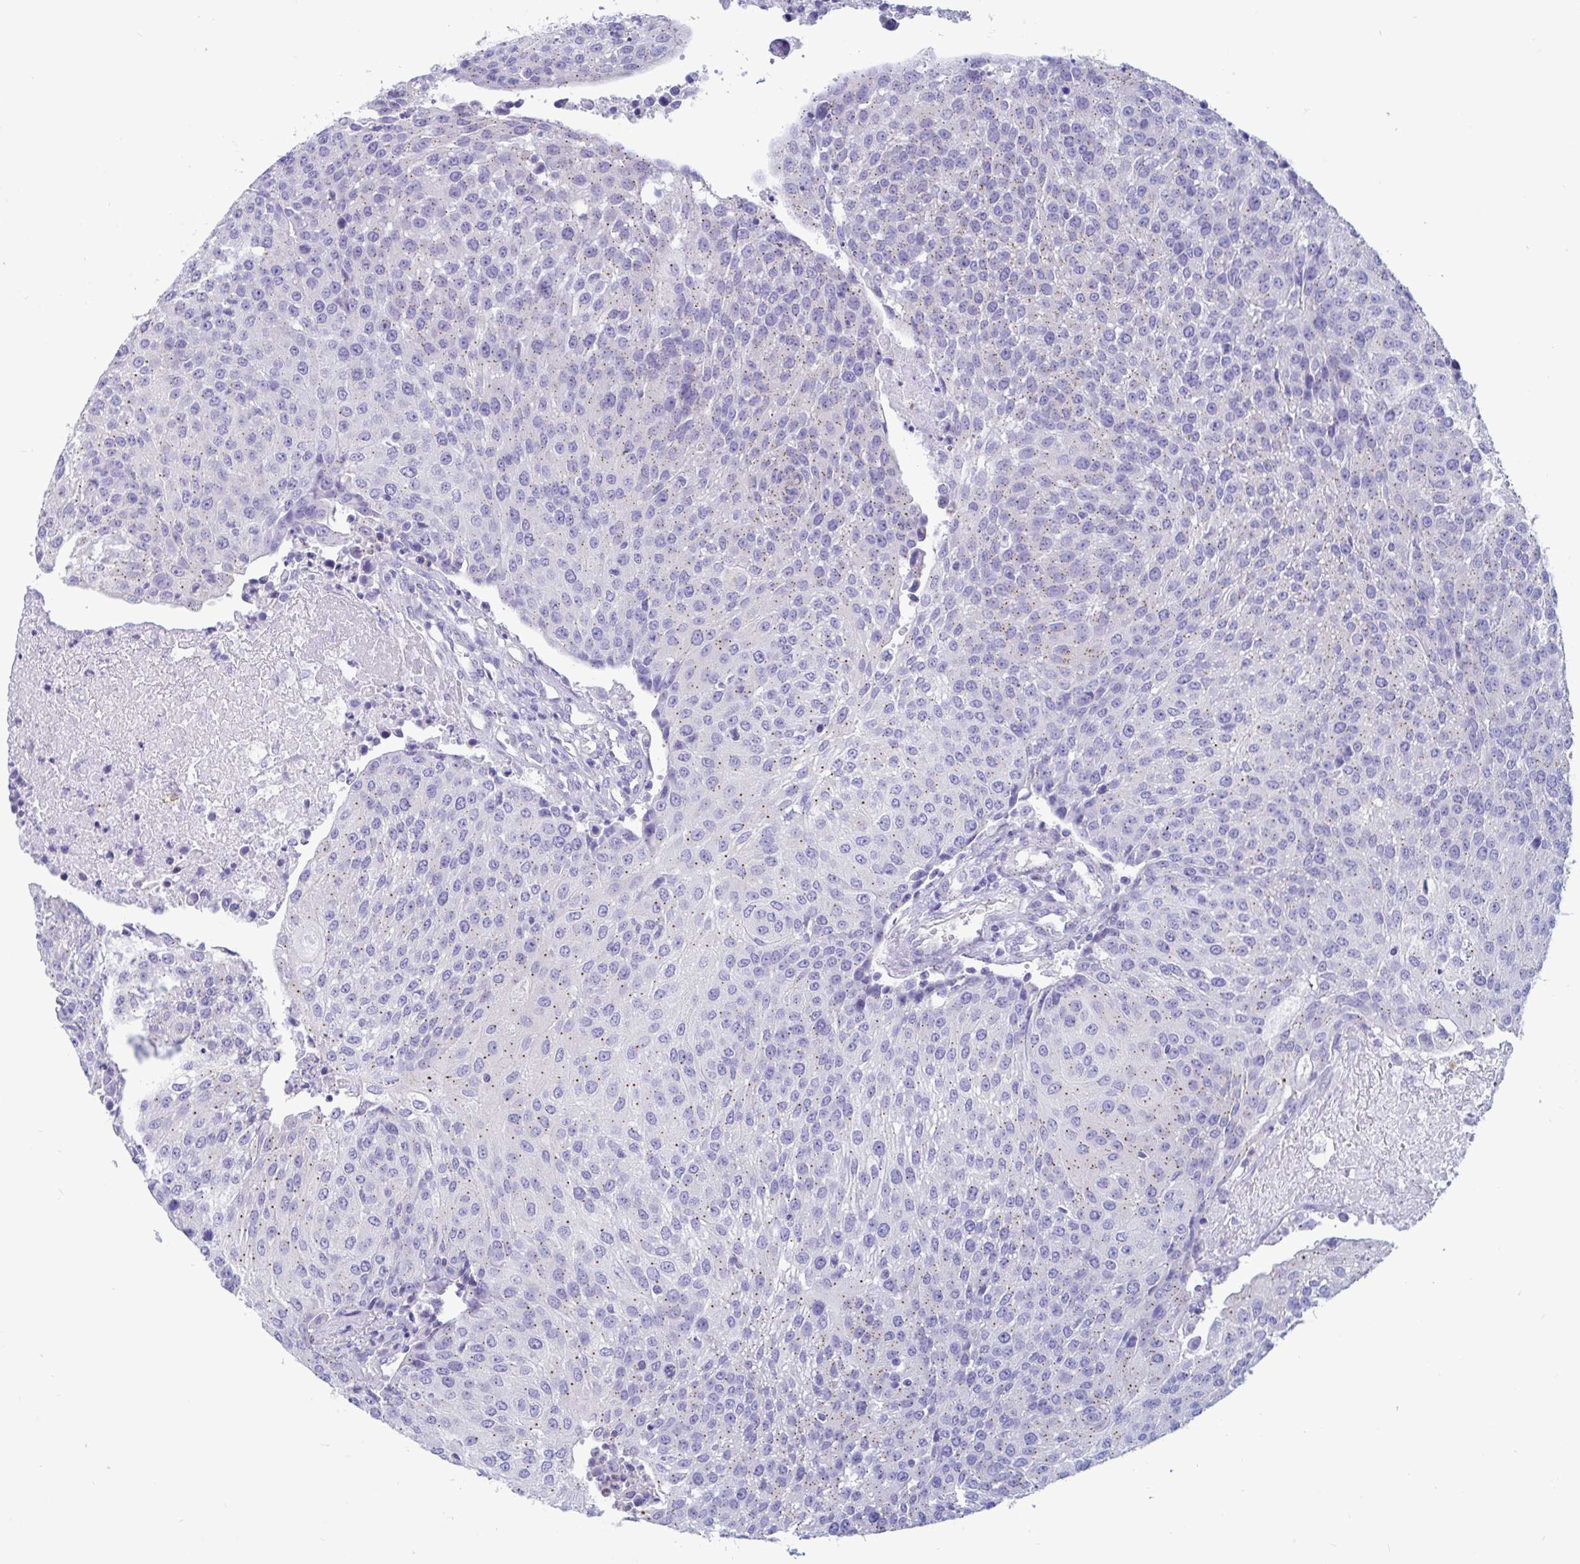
{"staining": {"intensity": "weak", "quantity": "25%-75%", "location": "cytoplasmic/membranous"}, "tissue": "urothelial cancer", "cell_type": "Tumor cells", "image_type": "cancer", "snomed": [{"axis": "morphology", "description": "Urothelial carcinoma, High grade"}, {"axis": "topography", "description": "Urinary bladder"}], "caption": "An image of urothelial cancer stained for a protein reveals weak cytoplasmic/membranous brown staining in tumor cells. The staining was performed using DAB (3,3'-diaminobenzidine), with brown indicating positive protein expression. Nuclei are stained blue with hematoxylin.", "gene": "RNASE3", "patient": {"sex": "female", "age": 85}}